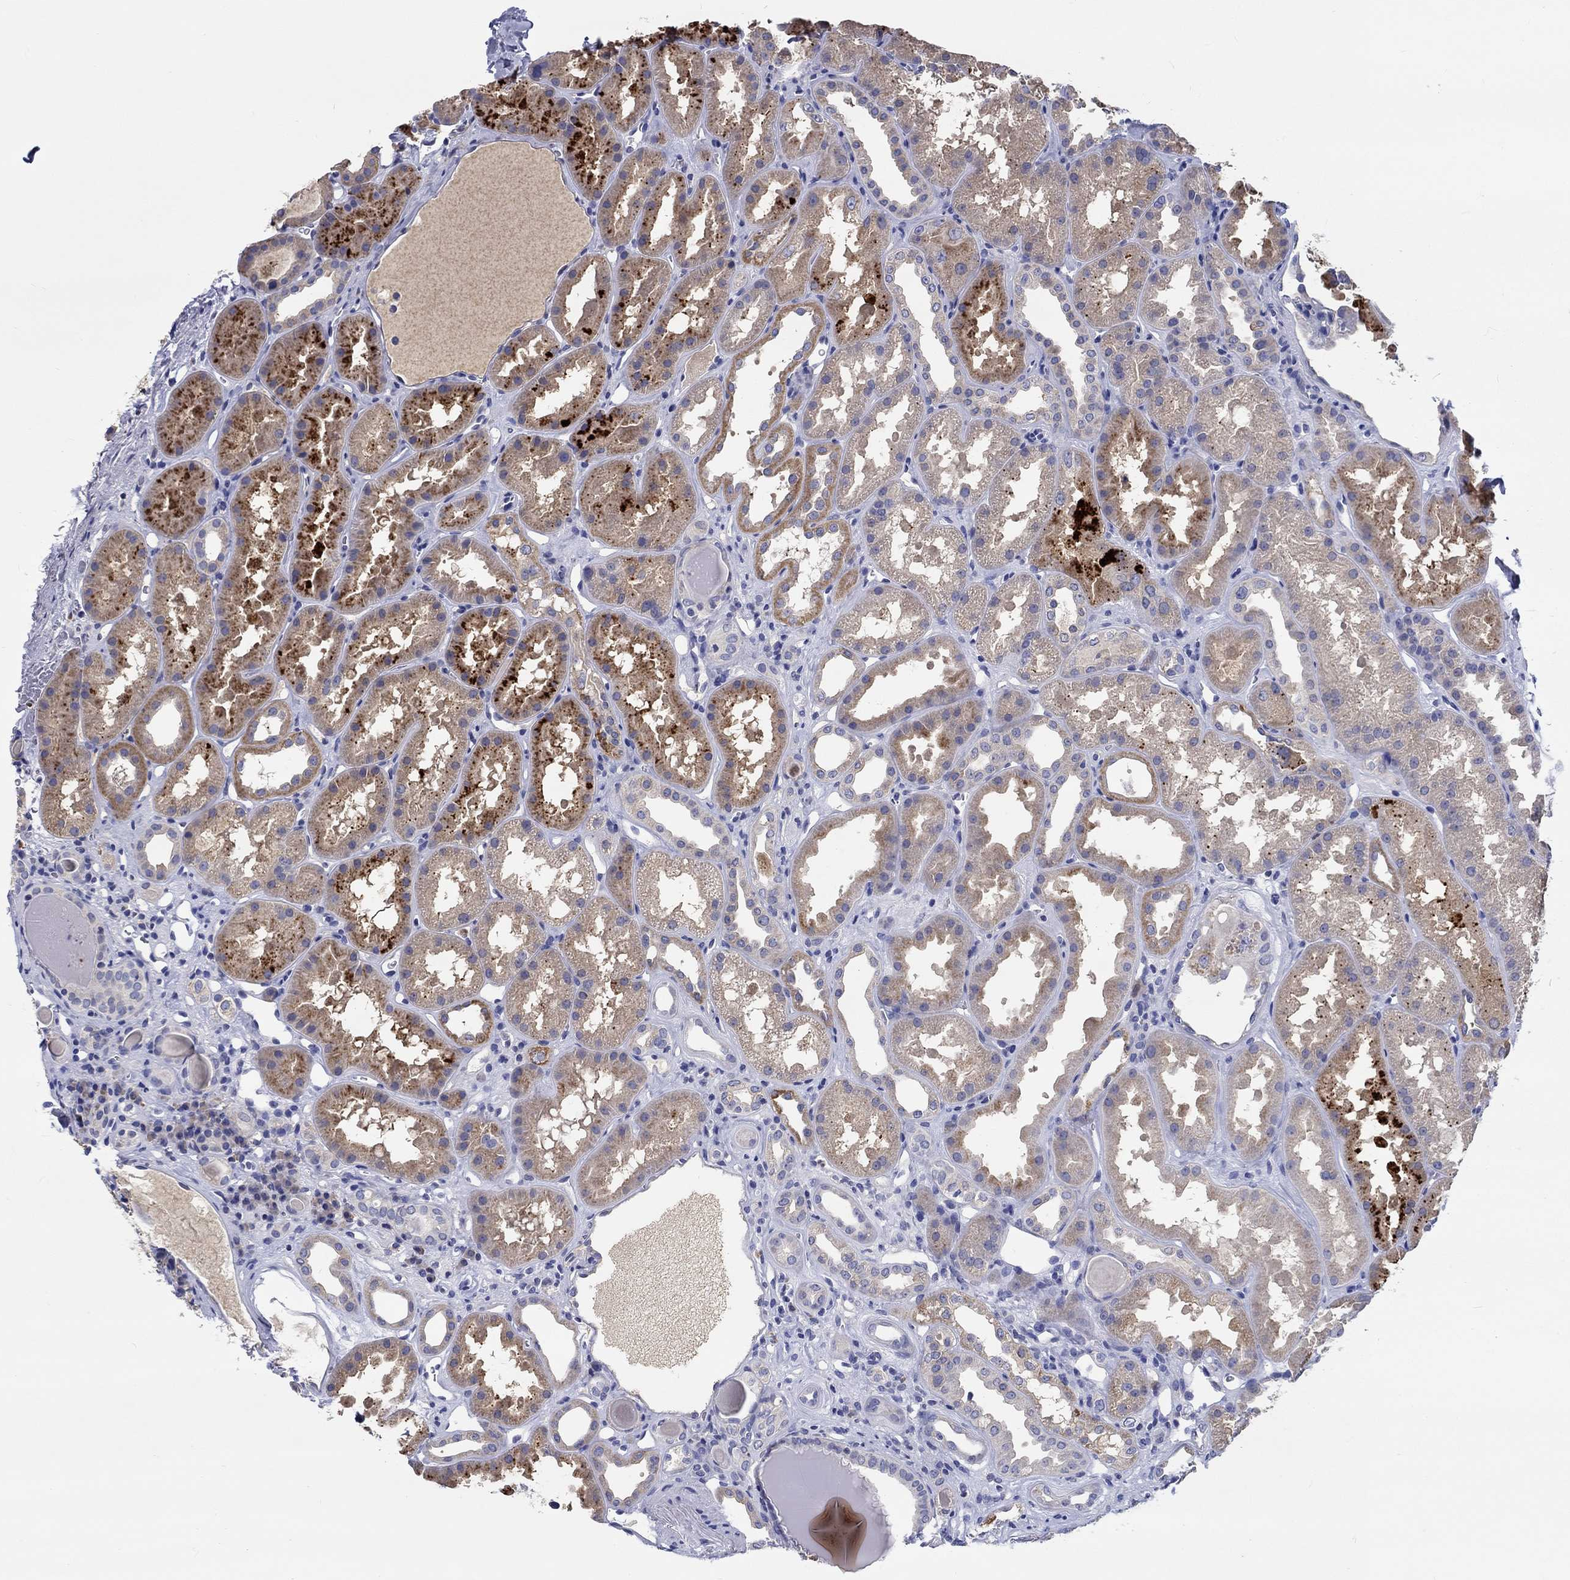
{"staining": {"intensity": "negative", "quantity": "none", "location": "none"}, "tissue": "kidney", "cell_type": "Cells in glomeruli", "image_type": "normal", "snomed": [{"axis": "morphology", "description": "Normal tissue, NOS"}, {"axis": "topography", "description": "Kidney"}], "caption": "Cells in glomeruli are negative for protein expression in benign human kidney. (DAB (3,3'-diaminobenzidine) immunohistochemistry (IHC), high magnification).", "gene": "CHIT1", "patient": {"sex": "male", "age": 61}}